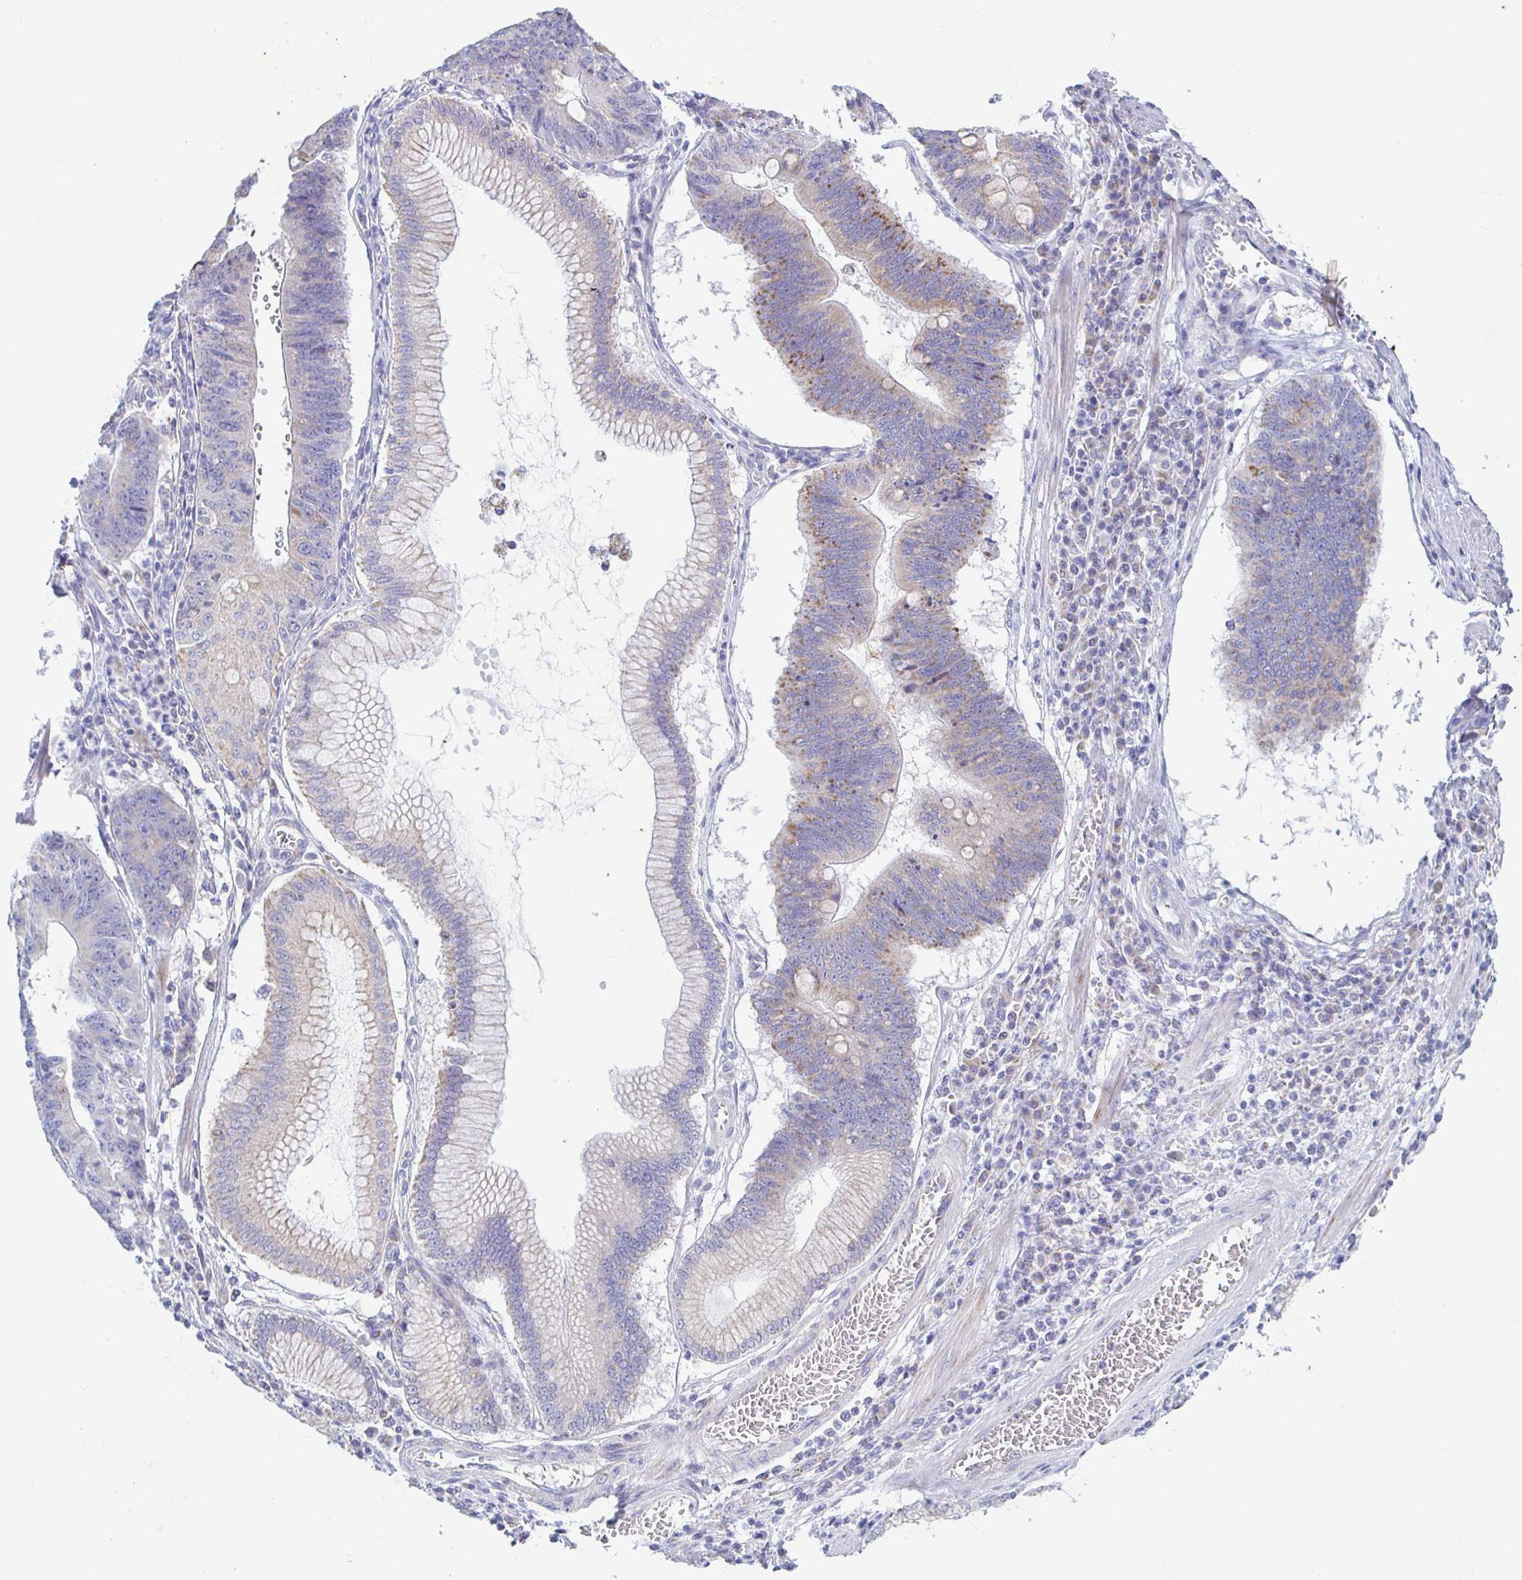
{"staining": {"intensity": "weak", "quantity": "25%-75%", "location": "cytoplasmic/membranous"}, "tissue": "stomach cancer", "cell_type": "Tumor cells", "image_type": "cancer", "snomed": [{"axis": "morphology", "description": "Adenocarcinoma, NOS"}, {"axis": "topography", "description": "Stomach"}], "caption": "Immunohistochemistry (DAB (3,3'-diaminobenzidine)) staining of stomach cancer (adenocarcinoma) displays weak cytoplasmic/membranous protein positivity in approximately 25%-75% of tumor cells.", "gene": "SYNGR4", "patient": {"sex": "male", "age": 59}}